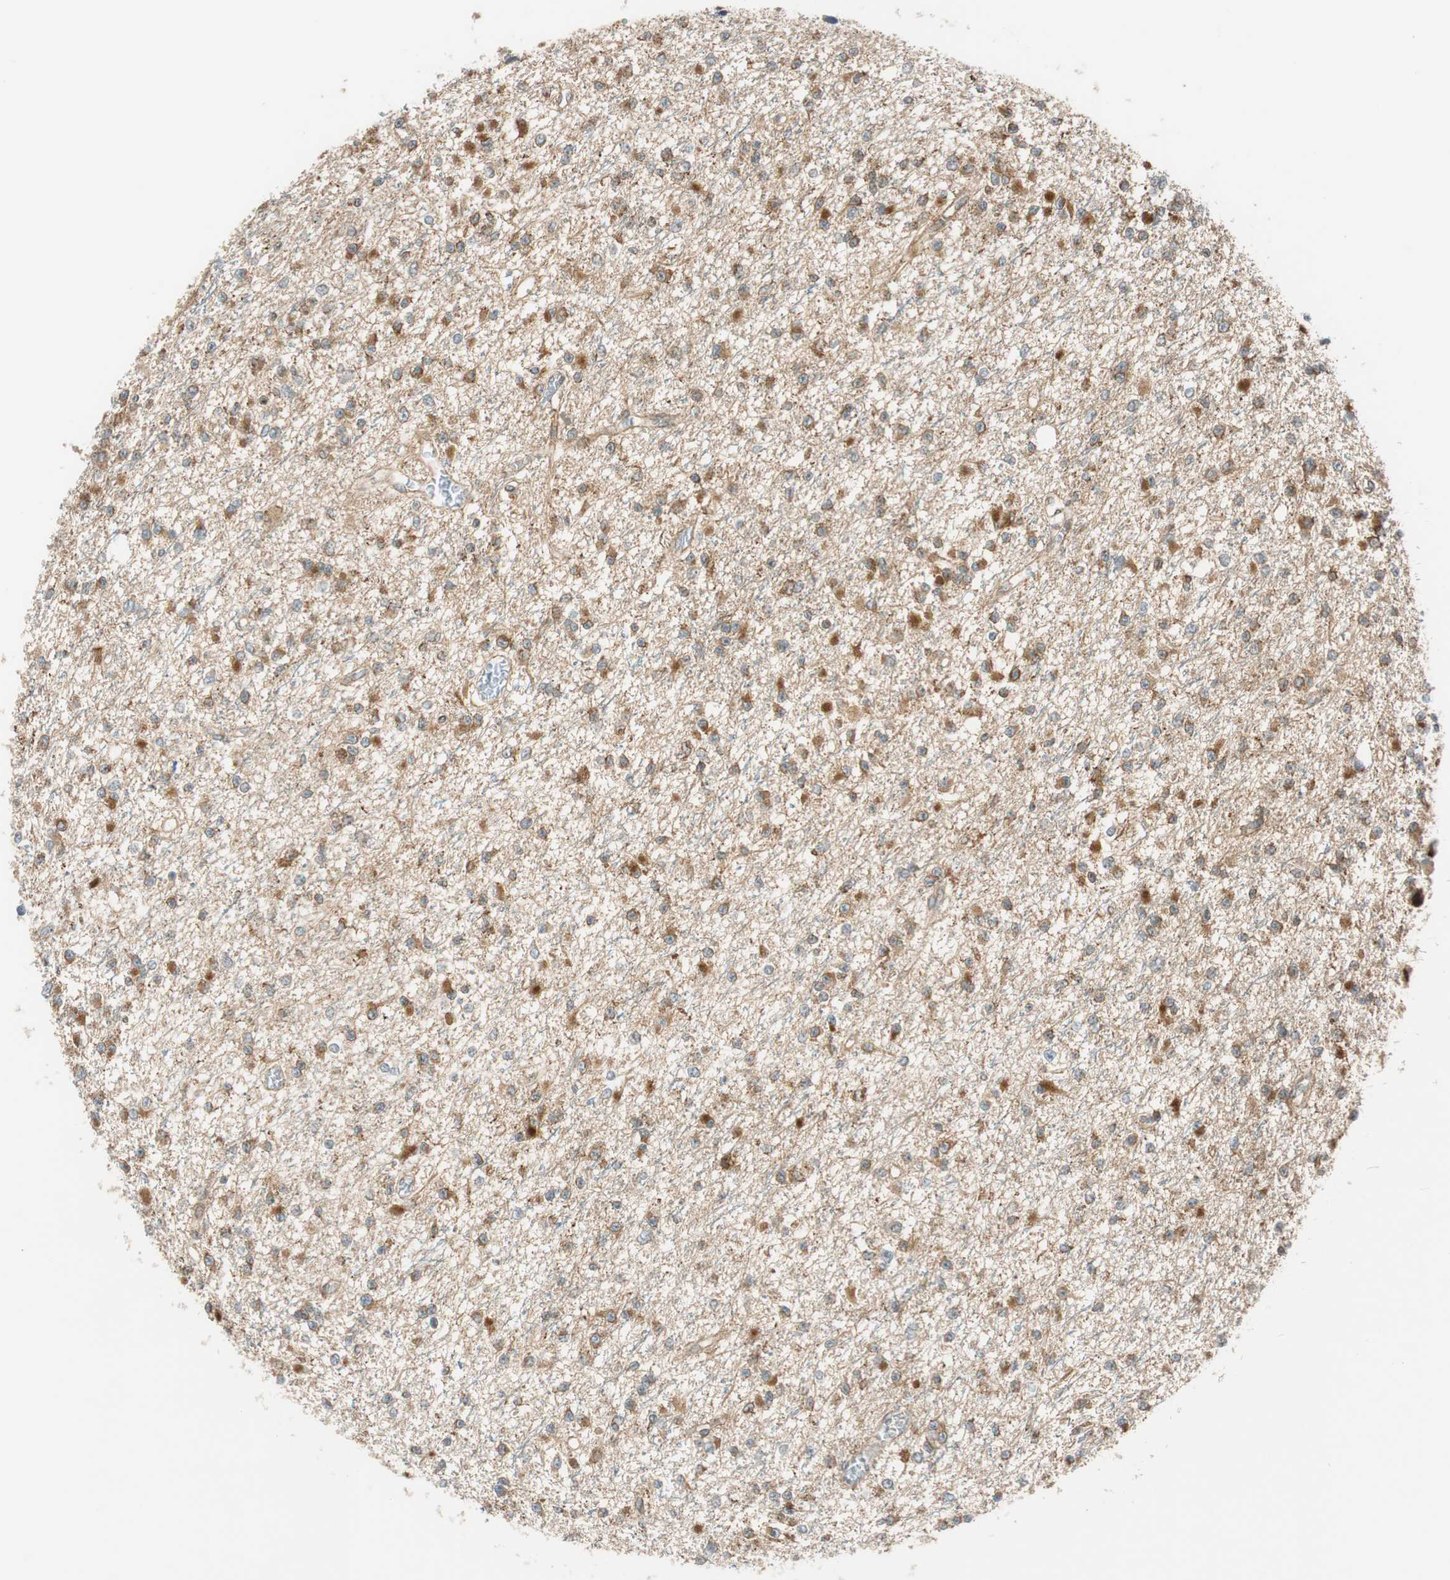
{"staining": {"intensity": "moderate", "quantity": ">75%", "location": "cytoplasmic/membranous"}, "tissue": "glioma", "cell_type": "Tumor cells", "image_type": "cancer", "snomed": [{"axis": "morphology", "description": "Glioma, malignant, Low grade"}, {"axis": "topography", "description": "Brain"}], "caption": "The photomicrograph exhibits a brown stain indicating the presence of a protein in the cytoplasmic/membranous of tumor cells in malignant low-grade glioma. (DAB (3,3'-diaminobenzidine) IHC, brown staining for protein, blue staining for nuclei).", "gene": "ABI1", "patient": {"sex": "female", "age": 22}}